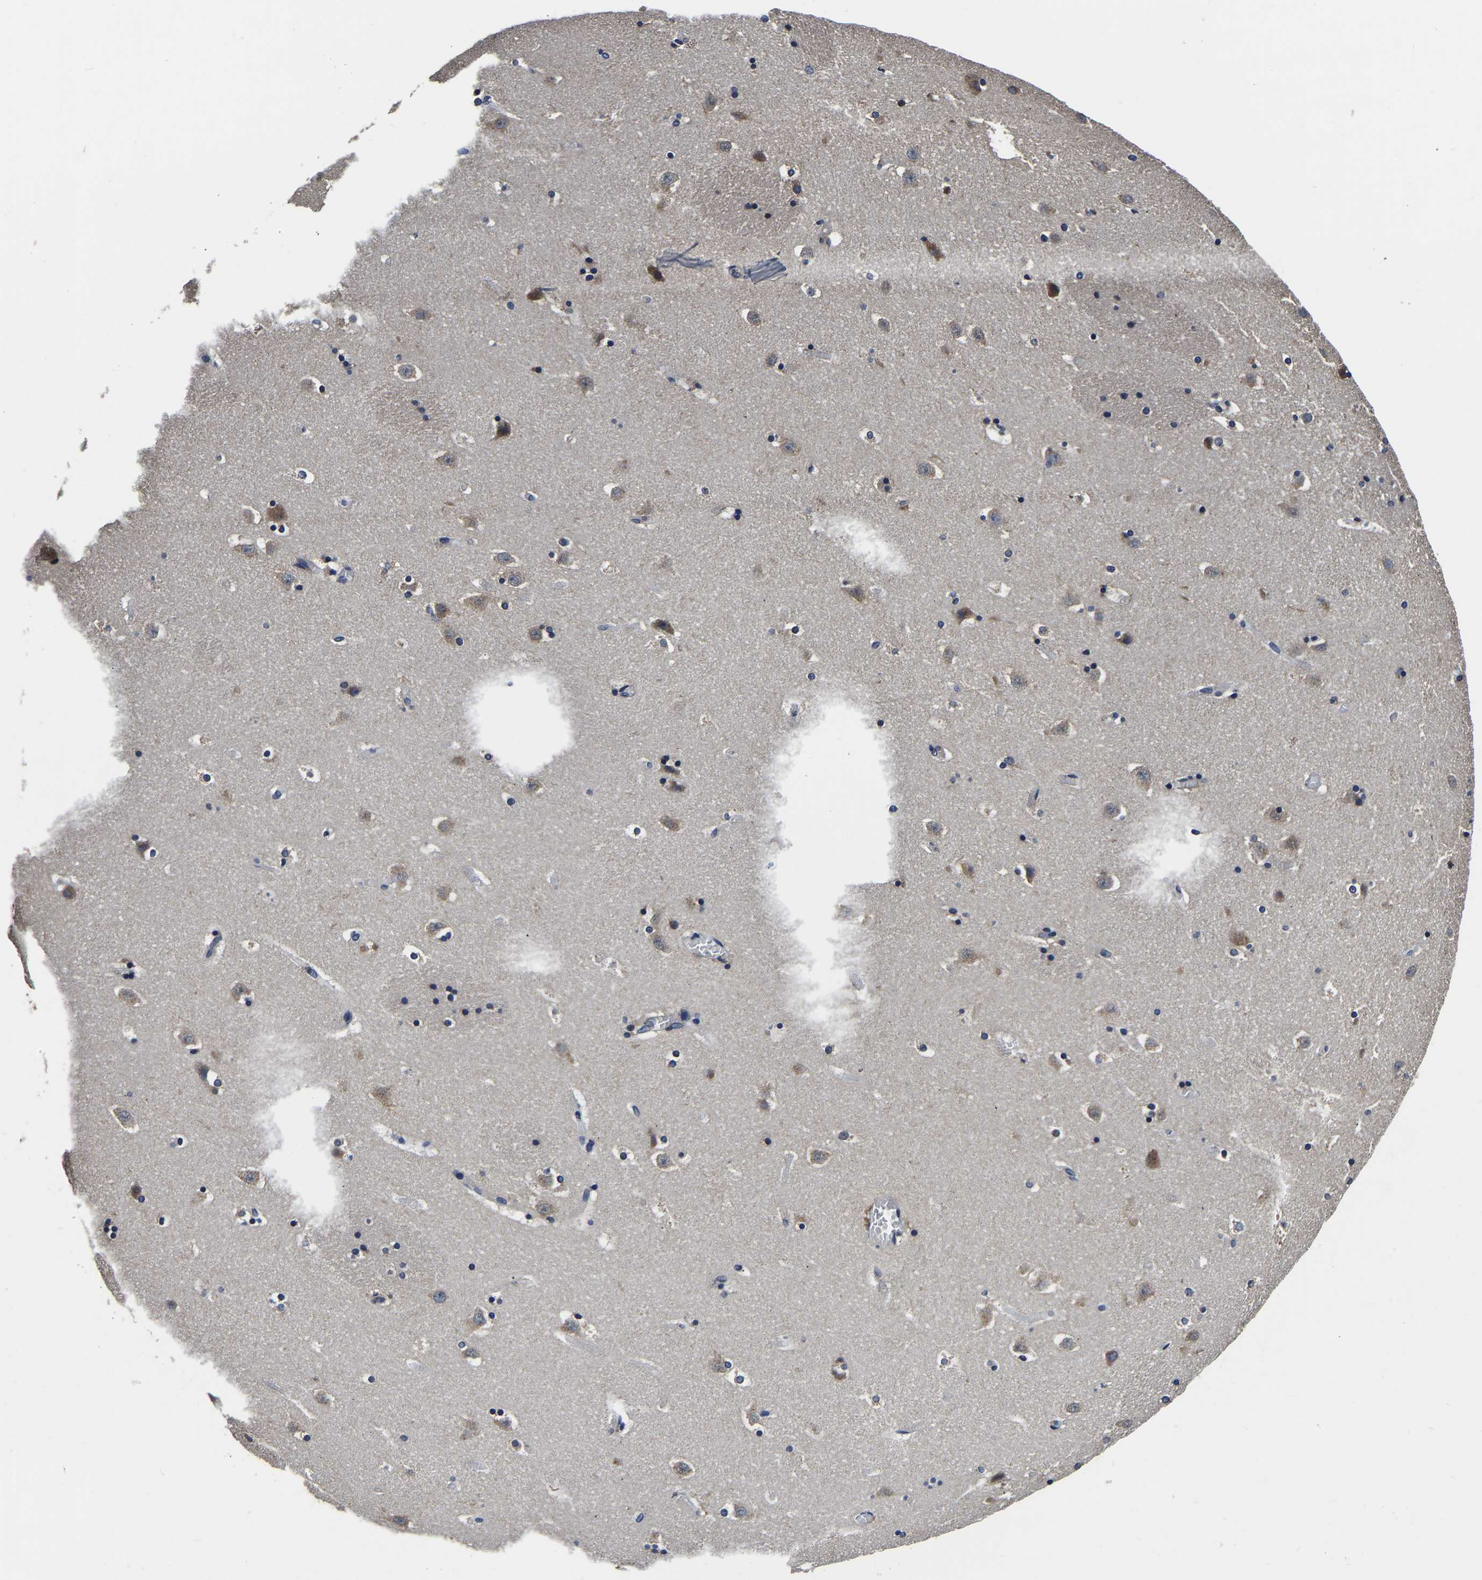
{"staining": {"intensity": "moderate", "quantity": "<25%", "location": "cytoplasmic/membranous"}, "tissue": "caudate", "cell_type": "Glial cells", "image_type": "normal", "snomed": [{"axis": "morphology", "description": "Normal tissue, NOS"}, {"axis": "topography", "description": "Lateral ventricle wall"}], "caption": "Immunohistochemistry staining of unremarkable caudate, which reveals low levels of moderate cytoplasmic/membranous staining in approximately <25% of glial cells indicating moderate cytoplasmic/membranous protein expression. The staining was performed using DAB (brown) for protein detection and nuclei were counterstained in hematoxylin (blue).", "gene": "RABAC1", "patient": {"sex": "male", "age": 45}}